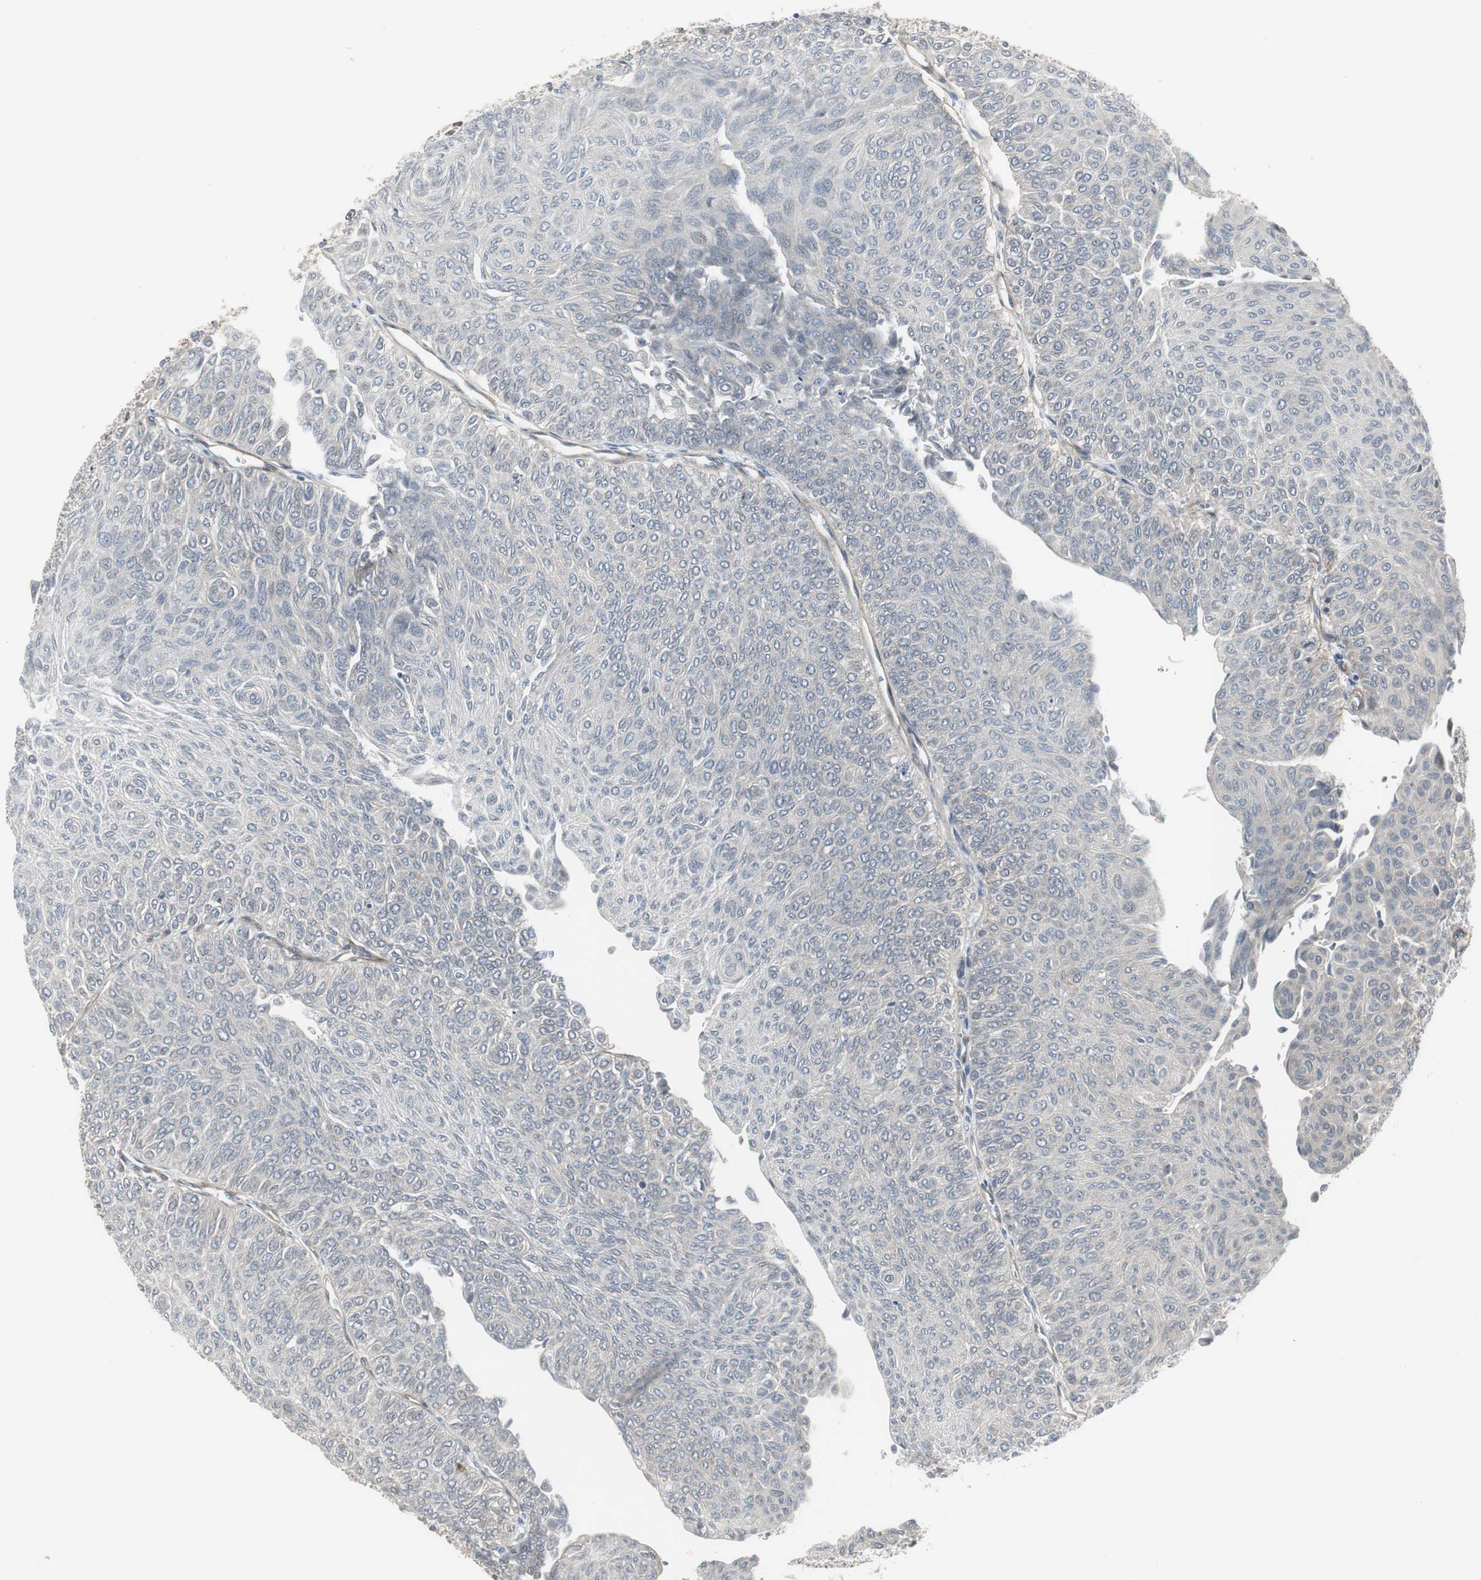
{"staining": {"intensity": "weak", "quantity": "25%-75%", "location": "cytoplasmic/membranous"}, "tissue": "urothelial cancer", "cell_type": "Tumor cells", "image_type": "cancer", "snomed": [{"axis": "morphology", "description": "Urothelial carcinoma, Low grade"}, {"axis": "topography", "description": "Urinary bladder"}], "caption": "Human urothelial cancer stained with a protein marker demonstrates weak staining in tumor cells.", "gene": "SCYL3", "patient": {"sex": "male", "age": 78}}